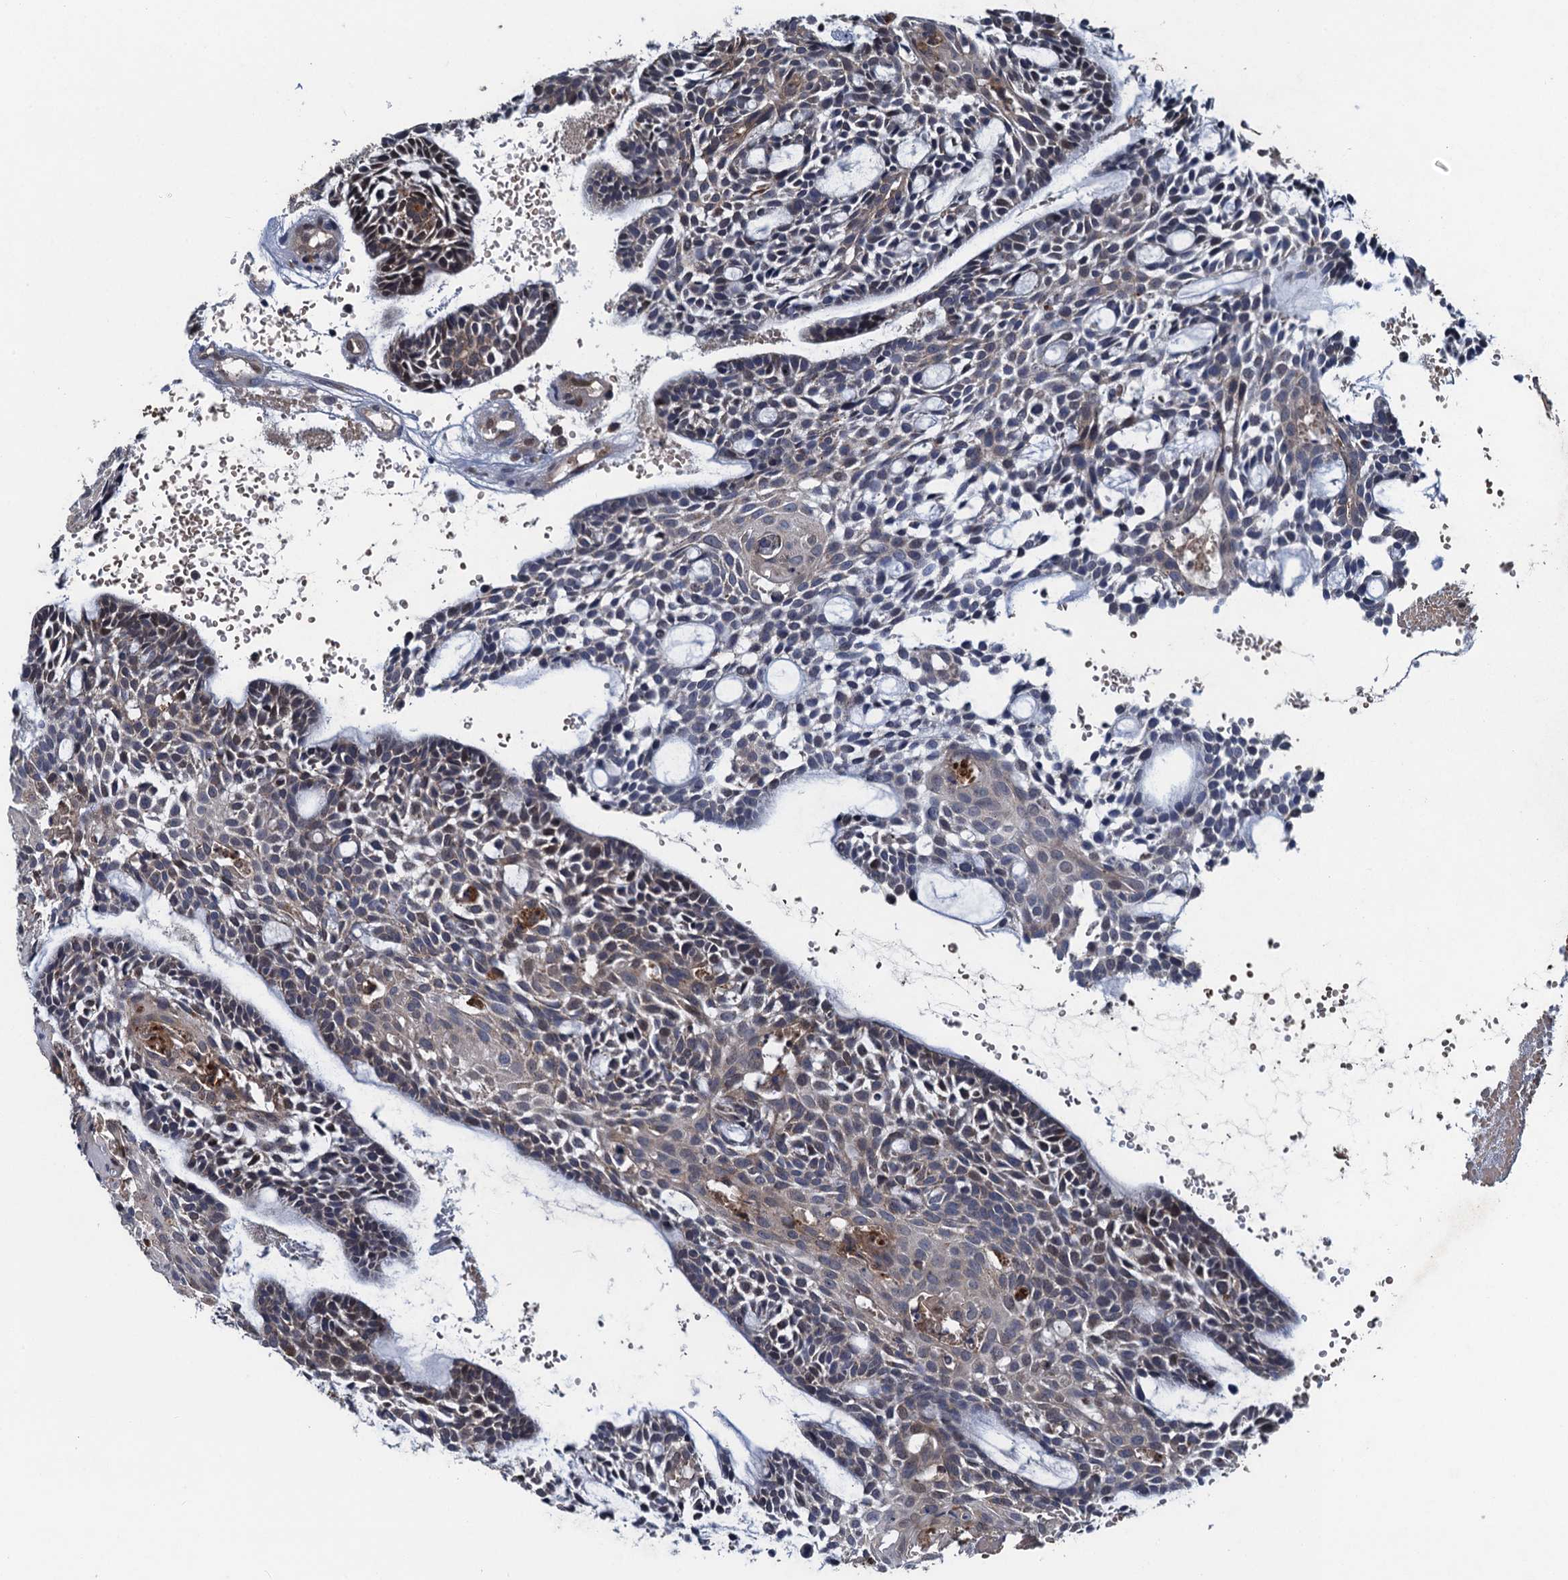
{"staining": {"intensity": "weak", "quantity": "<25%", "location": "cytoplasmic/membranous"}, "tissue": "head and neck cancer", "cell_type": "Tumor cells", "image_type": "cancer", "snomed": [{"axis": "morphology", "description": "Adenocarcinoma, NOS"}, {"axis": "topography", "description": "Subcutis"}, {"axis": "topography", "description": "Head-Neck"}], "caption": "The immunohistochemistry (IHC) histopathology image has no significant staining in tumor cells of head and neck adenocarcinoma tissue.", "gene": "KBTBD8", "patient": {"sex": "female", "age": 73}}